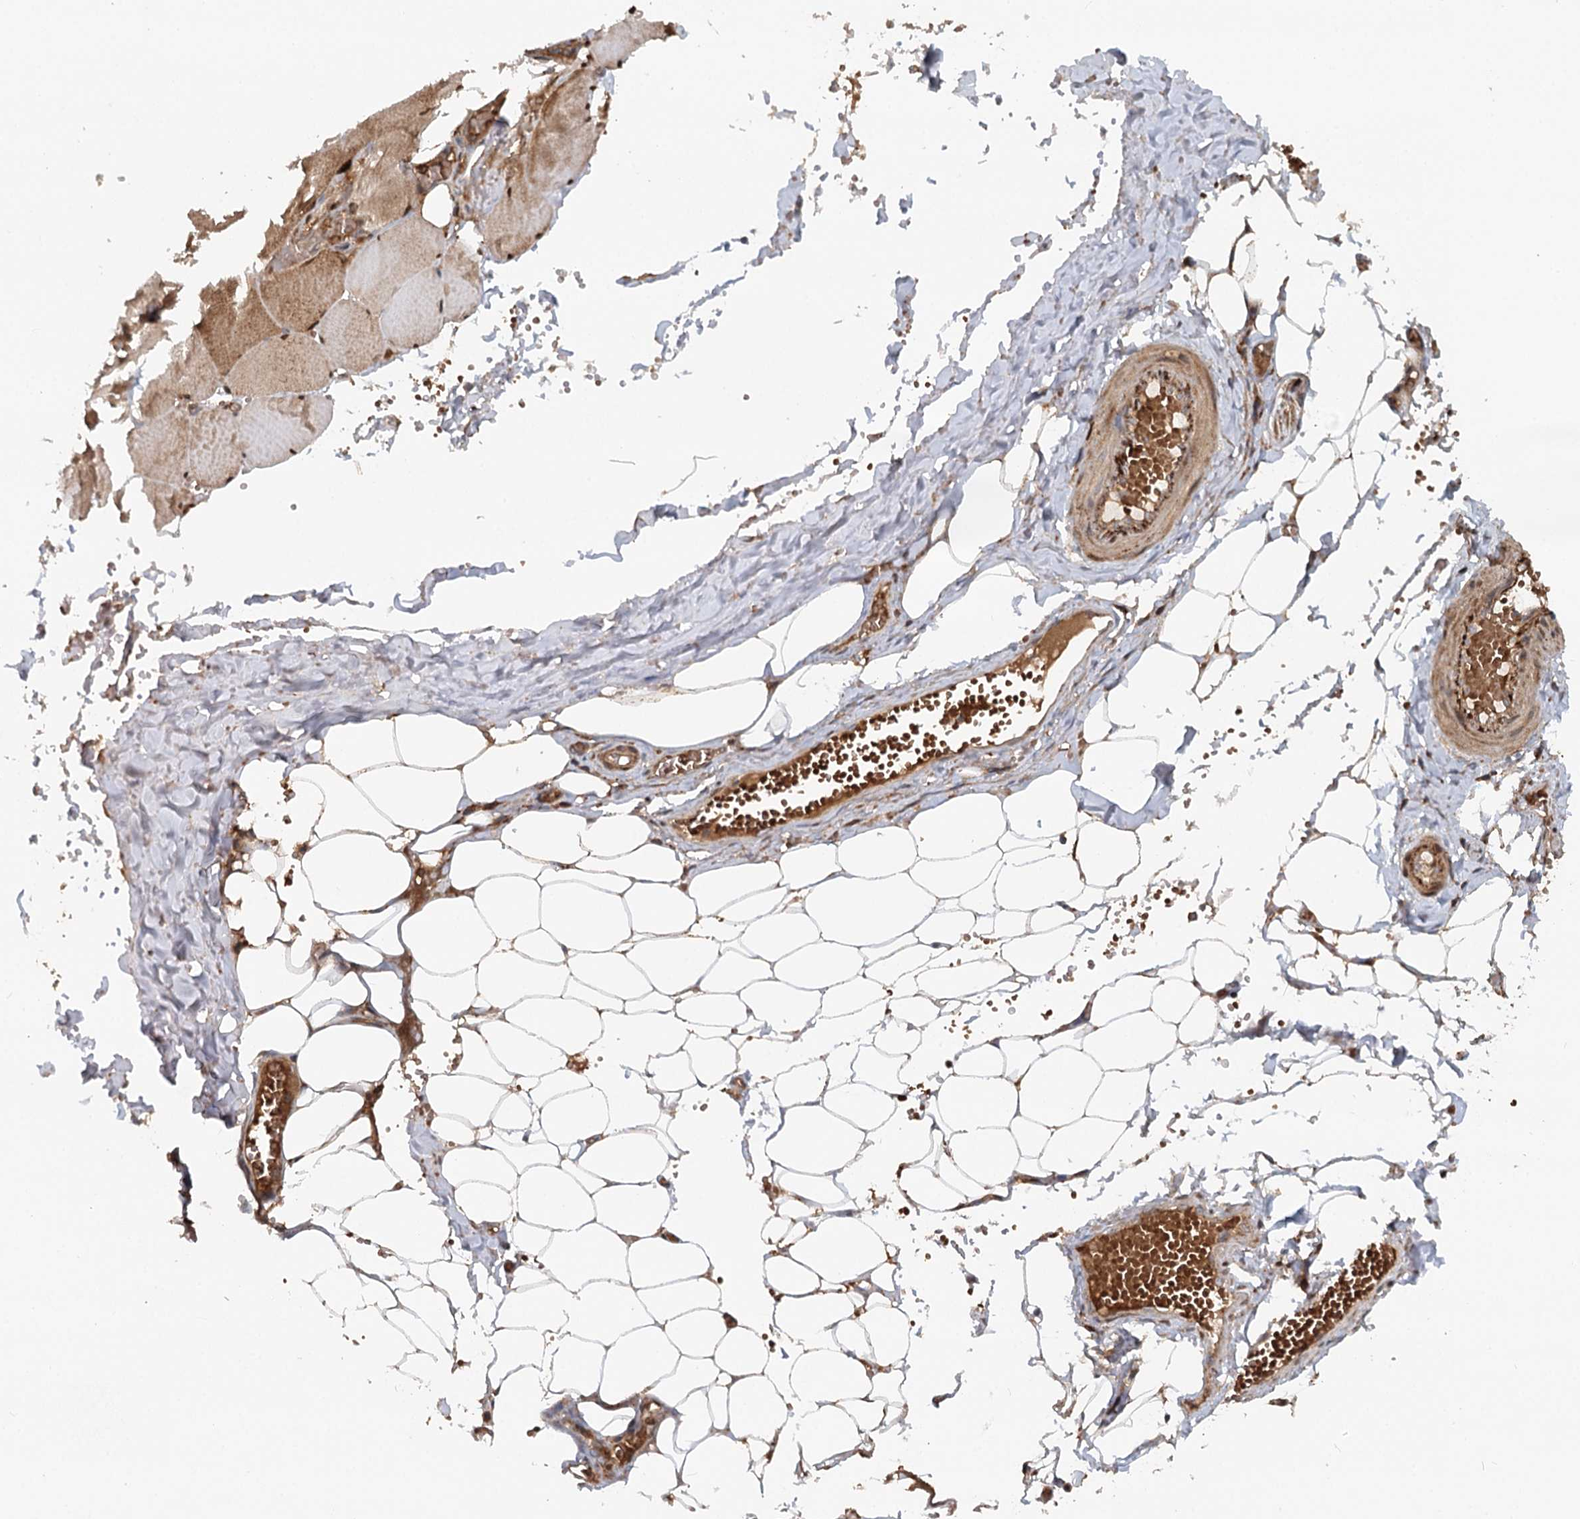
{"staining": {"intensity": "strong", "quantity": ">75%", "location": "cytoplasmic/membranous"}, "tissue": "adipose tissue", "cell_type": "Adipocytes", "image_type": "normal", "snomed": [{"axis": "morphology", "description": "Normal tissue, NOS"}, {"axis": "topography", "description": "Skeletal muscle"}, {"axis": "topography", "description": "Peripheral nerve tissue"}], "caption": "A high-resolution histopathology image shows IHC staining of normal adipose tissue, which demonstrates strong cytoplasmic/membranous expression in about >75% of adipocytes. Using DAB (3,3'-diaminobenzidine) (brown) and hematoxylin (blue) stains, captured at high magnification using brightfield microscopy.", "gene": "RNF111", "patient": {"sex": "female", "age": 55}}